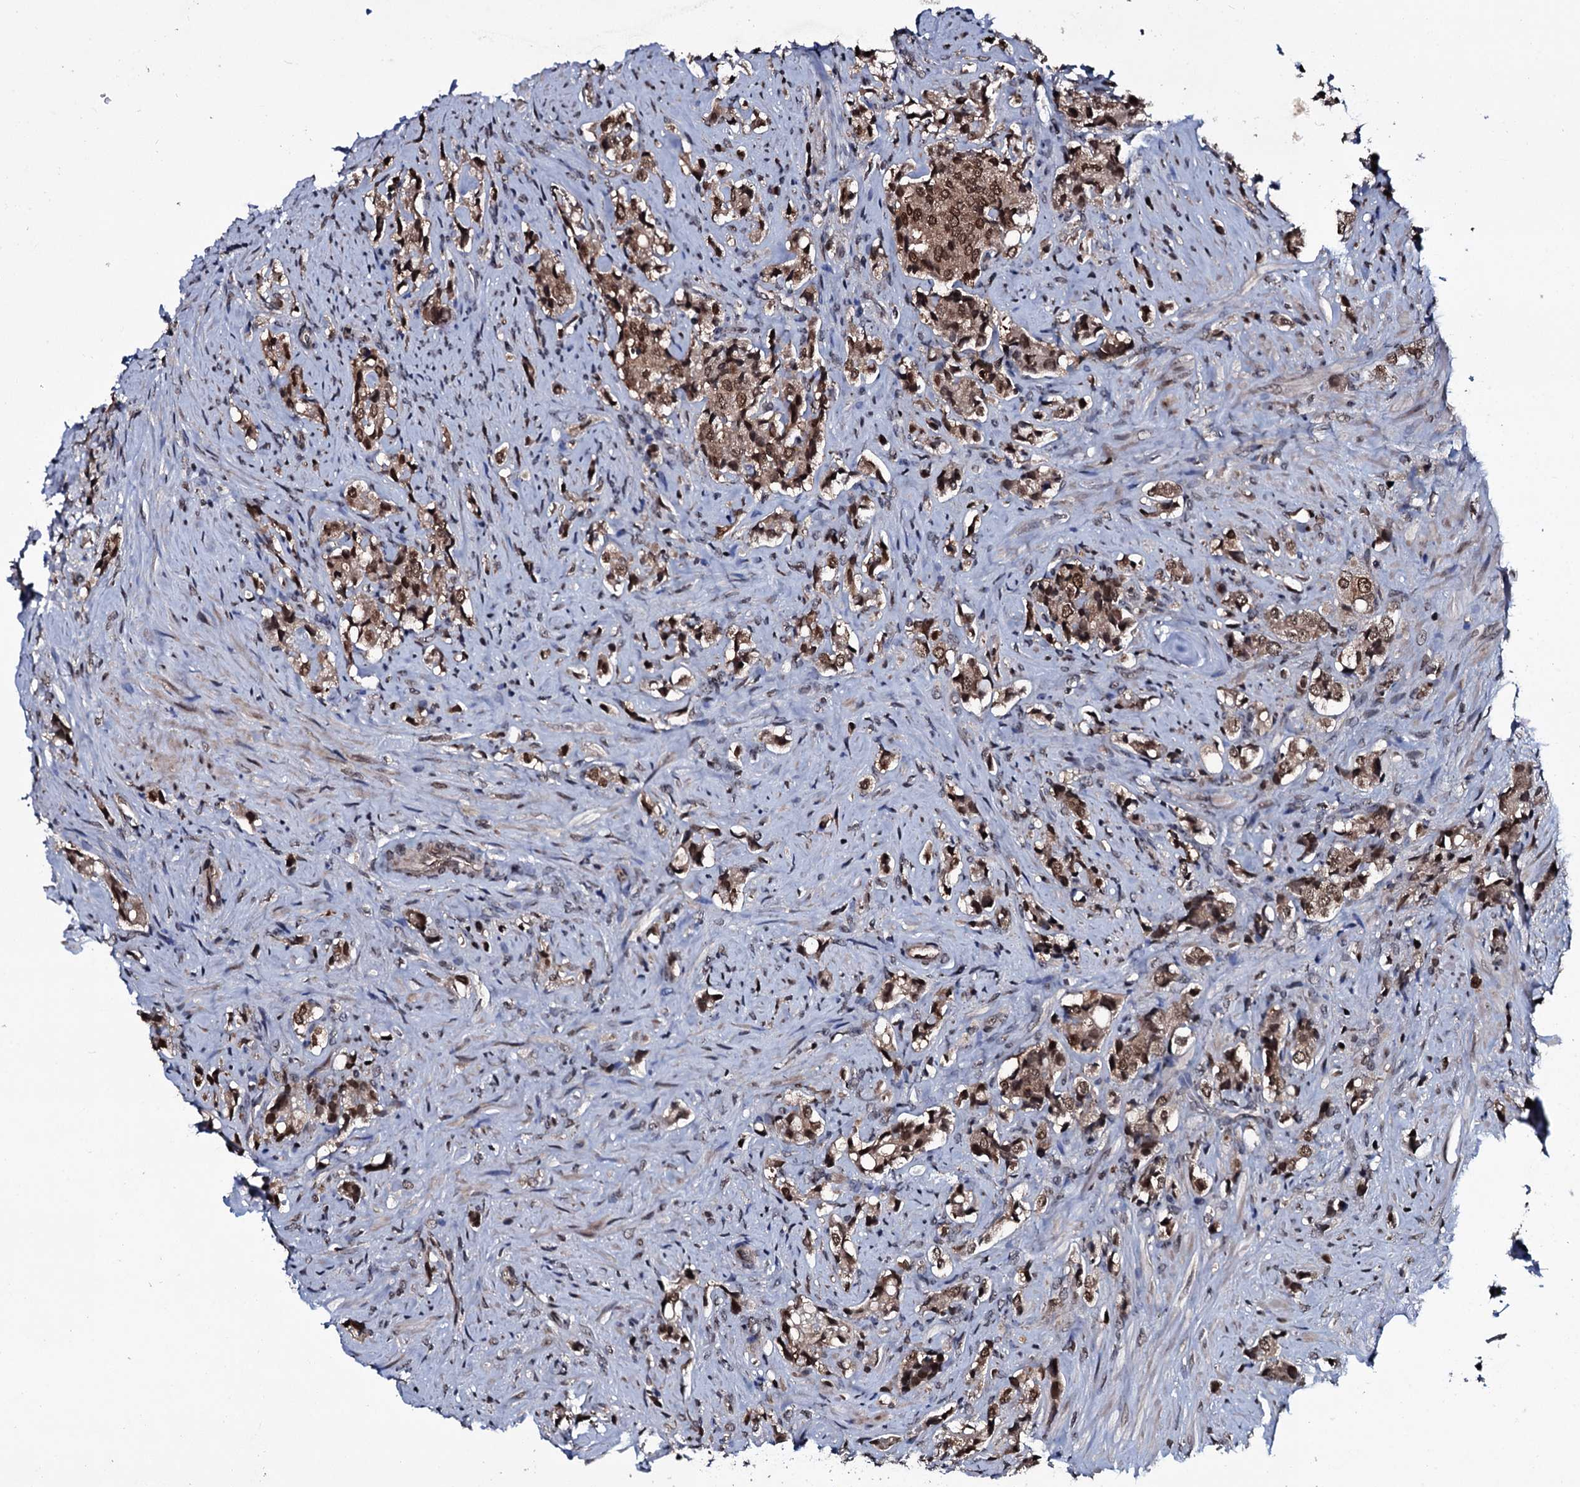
{"staining": {"intensity": "strong", "quantity": ">75%", "location": "cytoplasmic/membranous,nuclear"}, "tissue": "prostate cancer", "cell_type": "Tumor cells", "image_type": "cancer", "snomed": [{"axis": "morphology", "description": "Adenocarcinoma, High grade"}, {"axis": "topography", "description": "Prostate"}], "caption": "Adenocarcinoma (high-grade) (prostate) stained with DAB IHC shows high levels of strong cytoplasmic/membranous and nuclear staining in about >75% of tumor cells.", "gene": "HDDC3", "patient": {"sex": "male", "age": 65}}